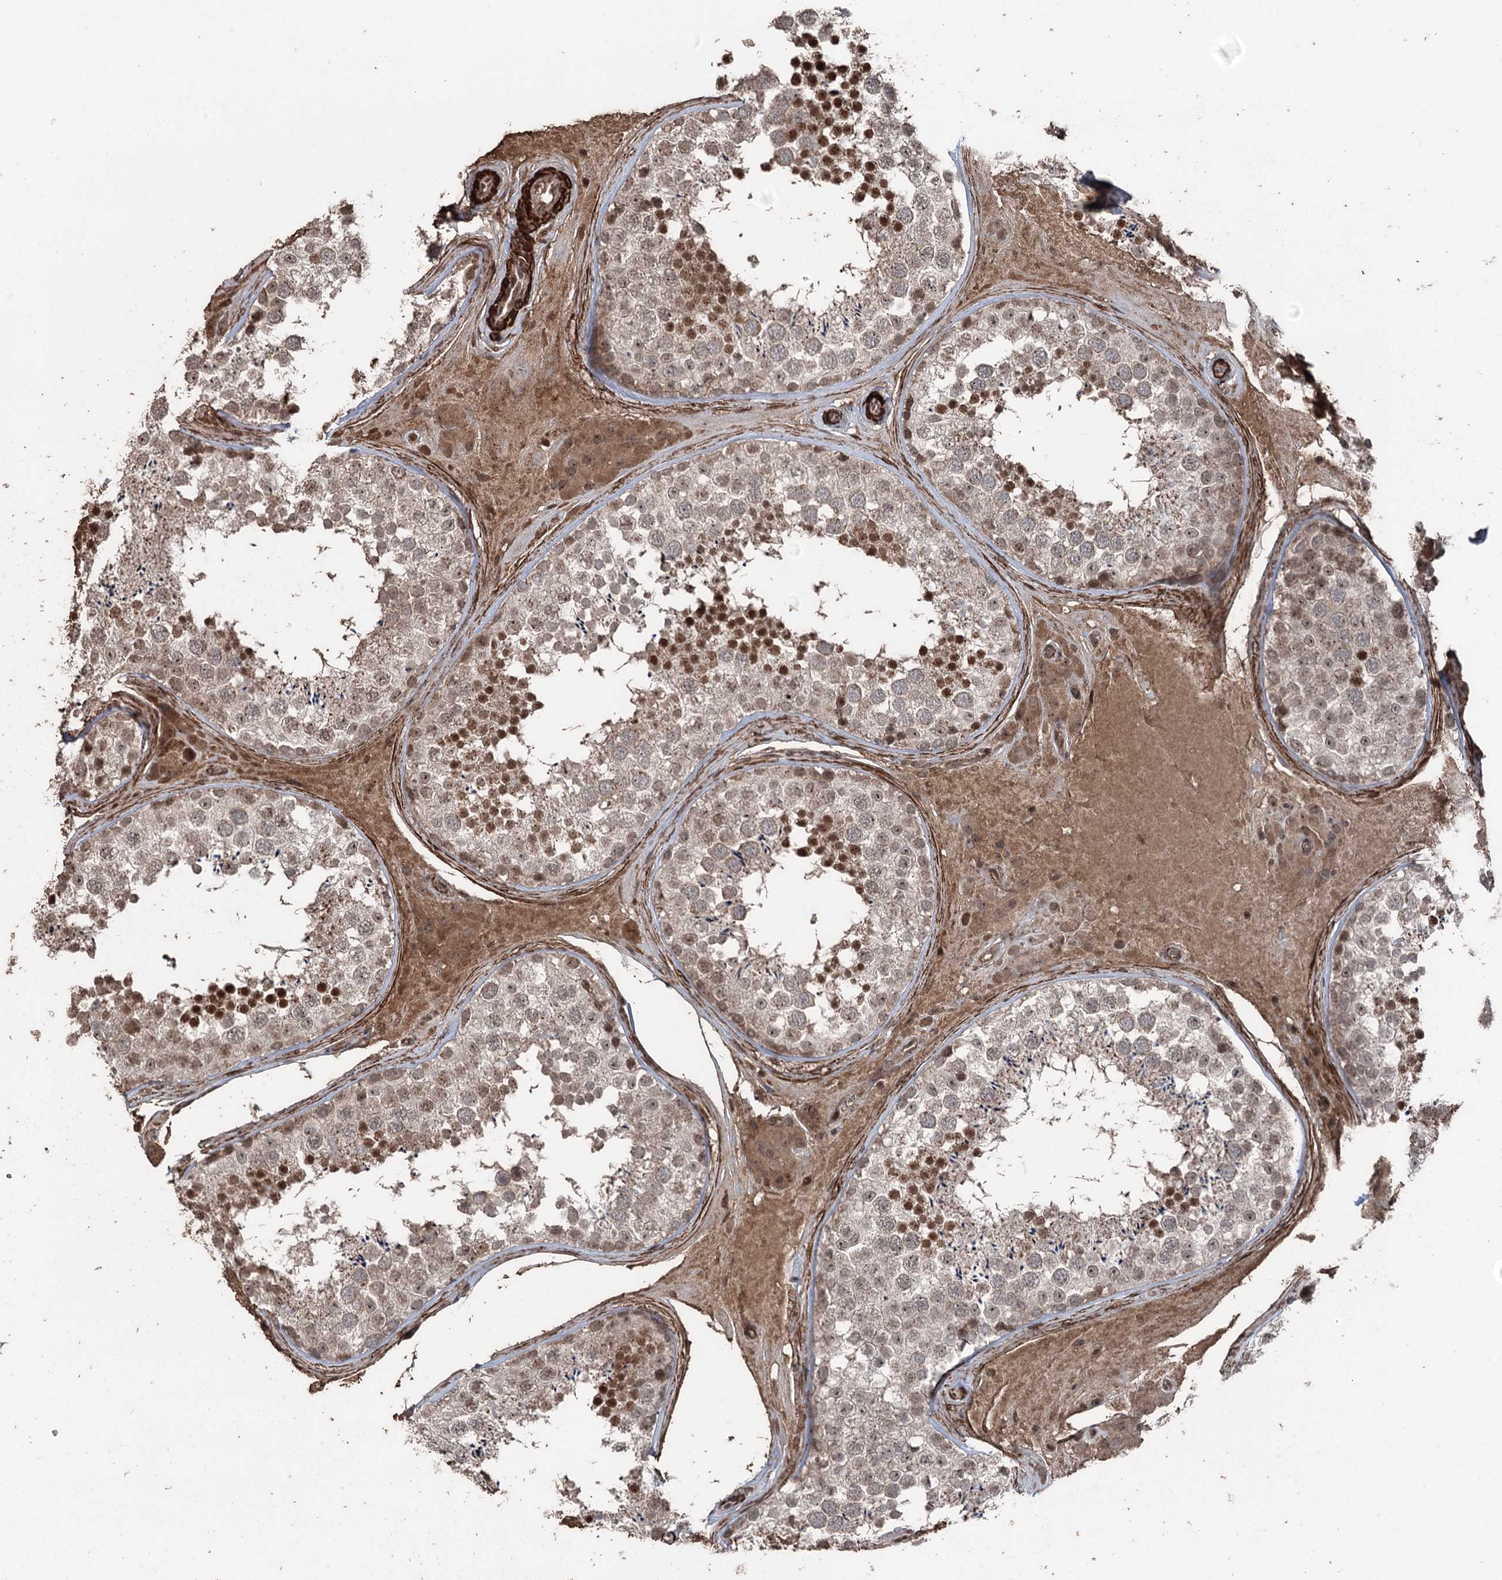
{"staining": {"intensity": "moderate", "quantity": "25%-75%", "location": "cytoplasmic/membranous,nuclear"}, "tissue": "testis", "cell_type": "Cells in seminiferous ducts", "image_type": "normal", "snomed": [{"axis": "morphology", "description": "Normal tissue, NOS"}, {"axis": "topography", "description": "Testis"}], "caption": "Moderate cytoplasmic/membranous,nuclear staining for a protein is present in approximately 25%-75% of cells in seminiferous ducts of normal testis using immunohistochemistry.", "gene": "CCDC82", "patient": {"sex": "male", "age": 46}}